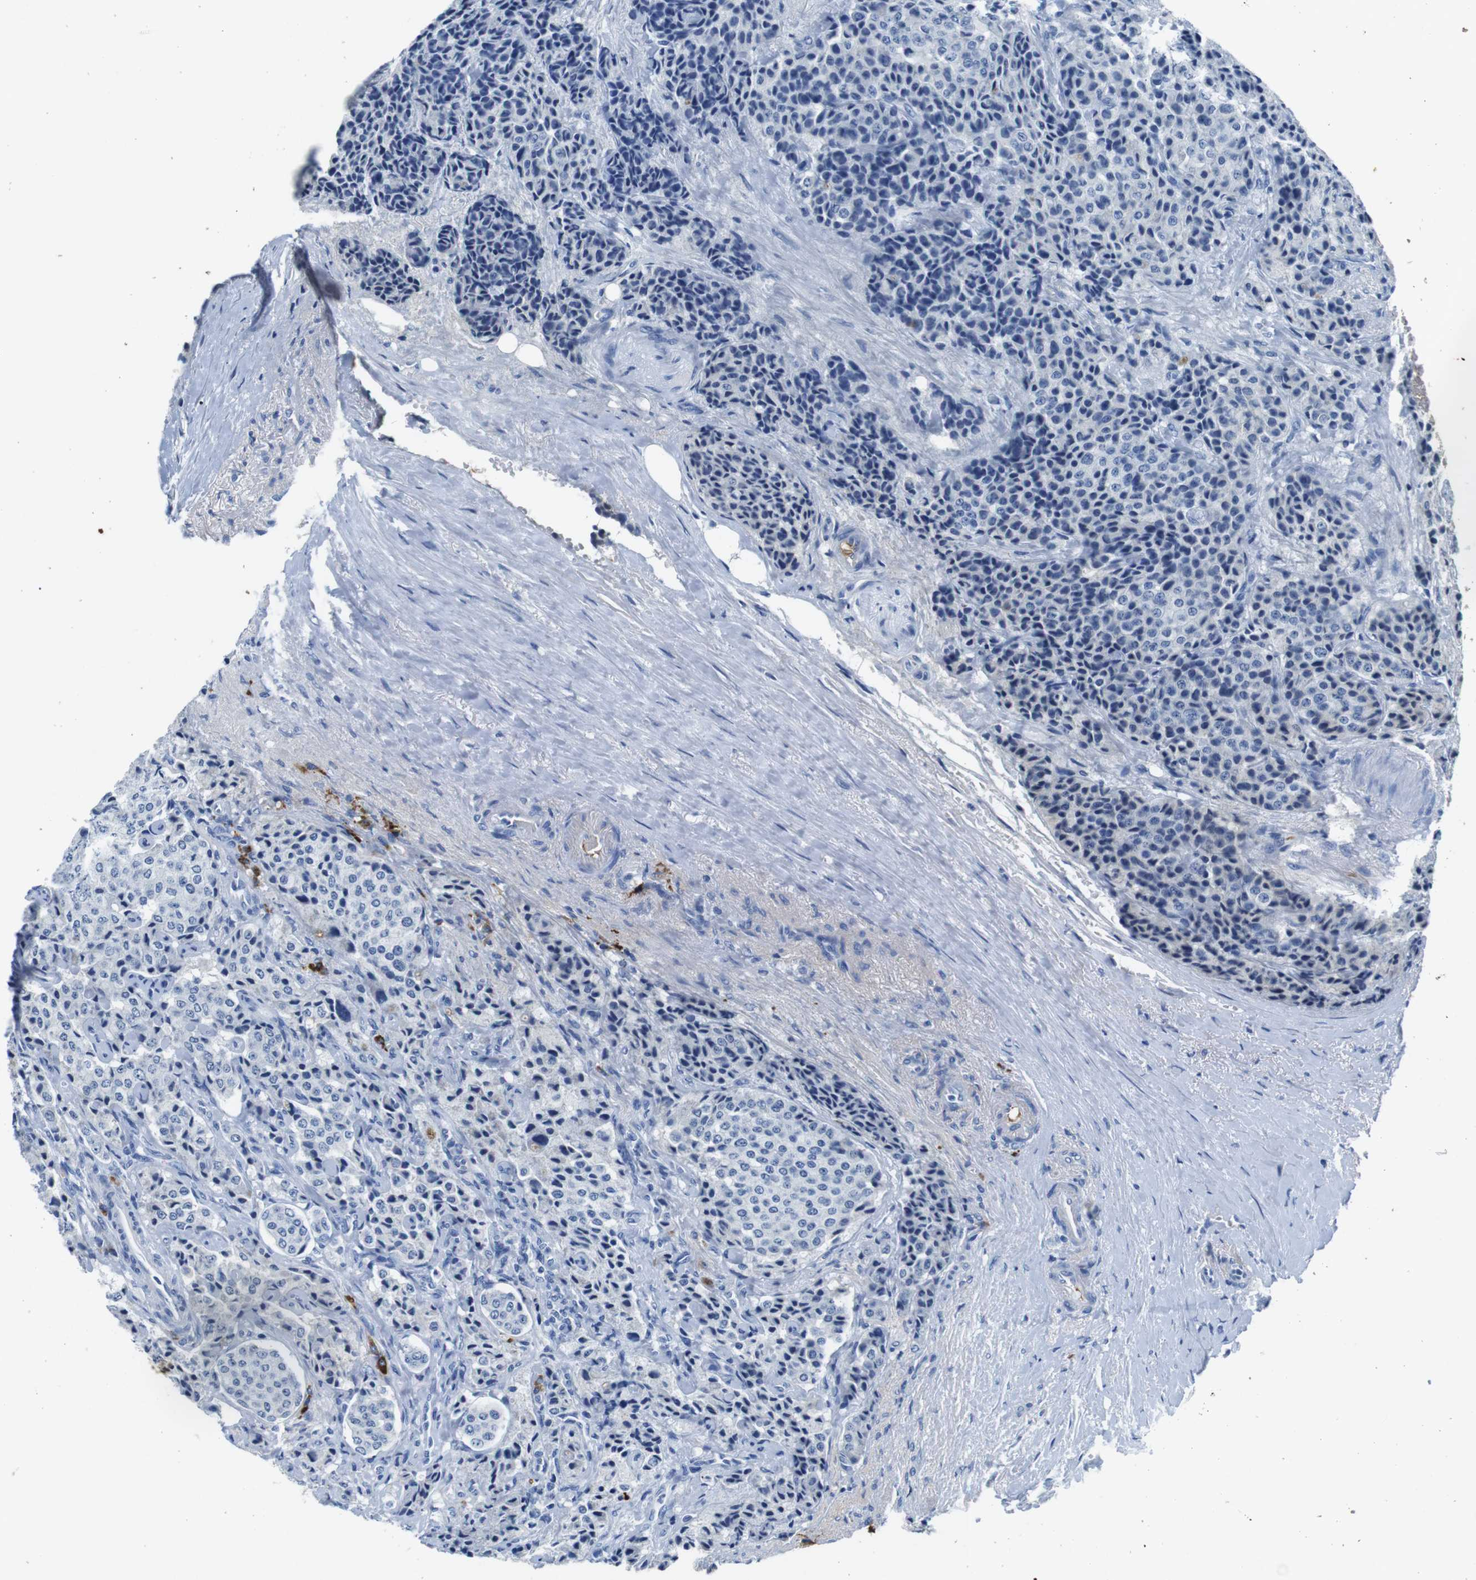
{"staining": {"intensity": "negative", "quantity": "none", "location": "none"}, "tissue": "carcinoid", "cell_type": "Tumor cells", "image_type": "cancer", "snomed": [{"axis": "morphology", "description": "Carcinoid, malignant, NOS"}, {"axis": "topography", "description": "Colon"}], "caption": "This is a histopathology image of IHC staining of carcinoid, which shows no expression in tumor cells.", "gene": "IGKC", "patient": {"sex": "female", "age": 61}}